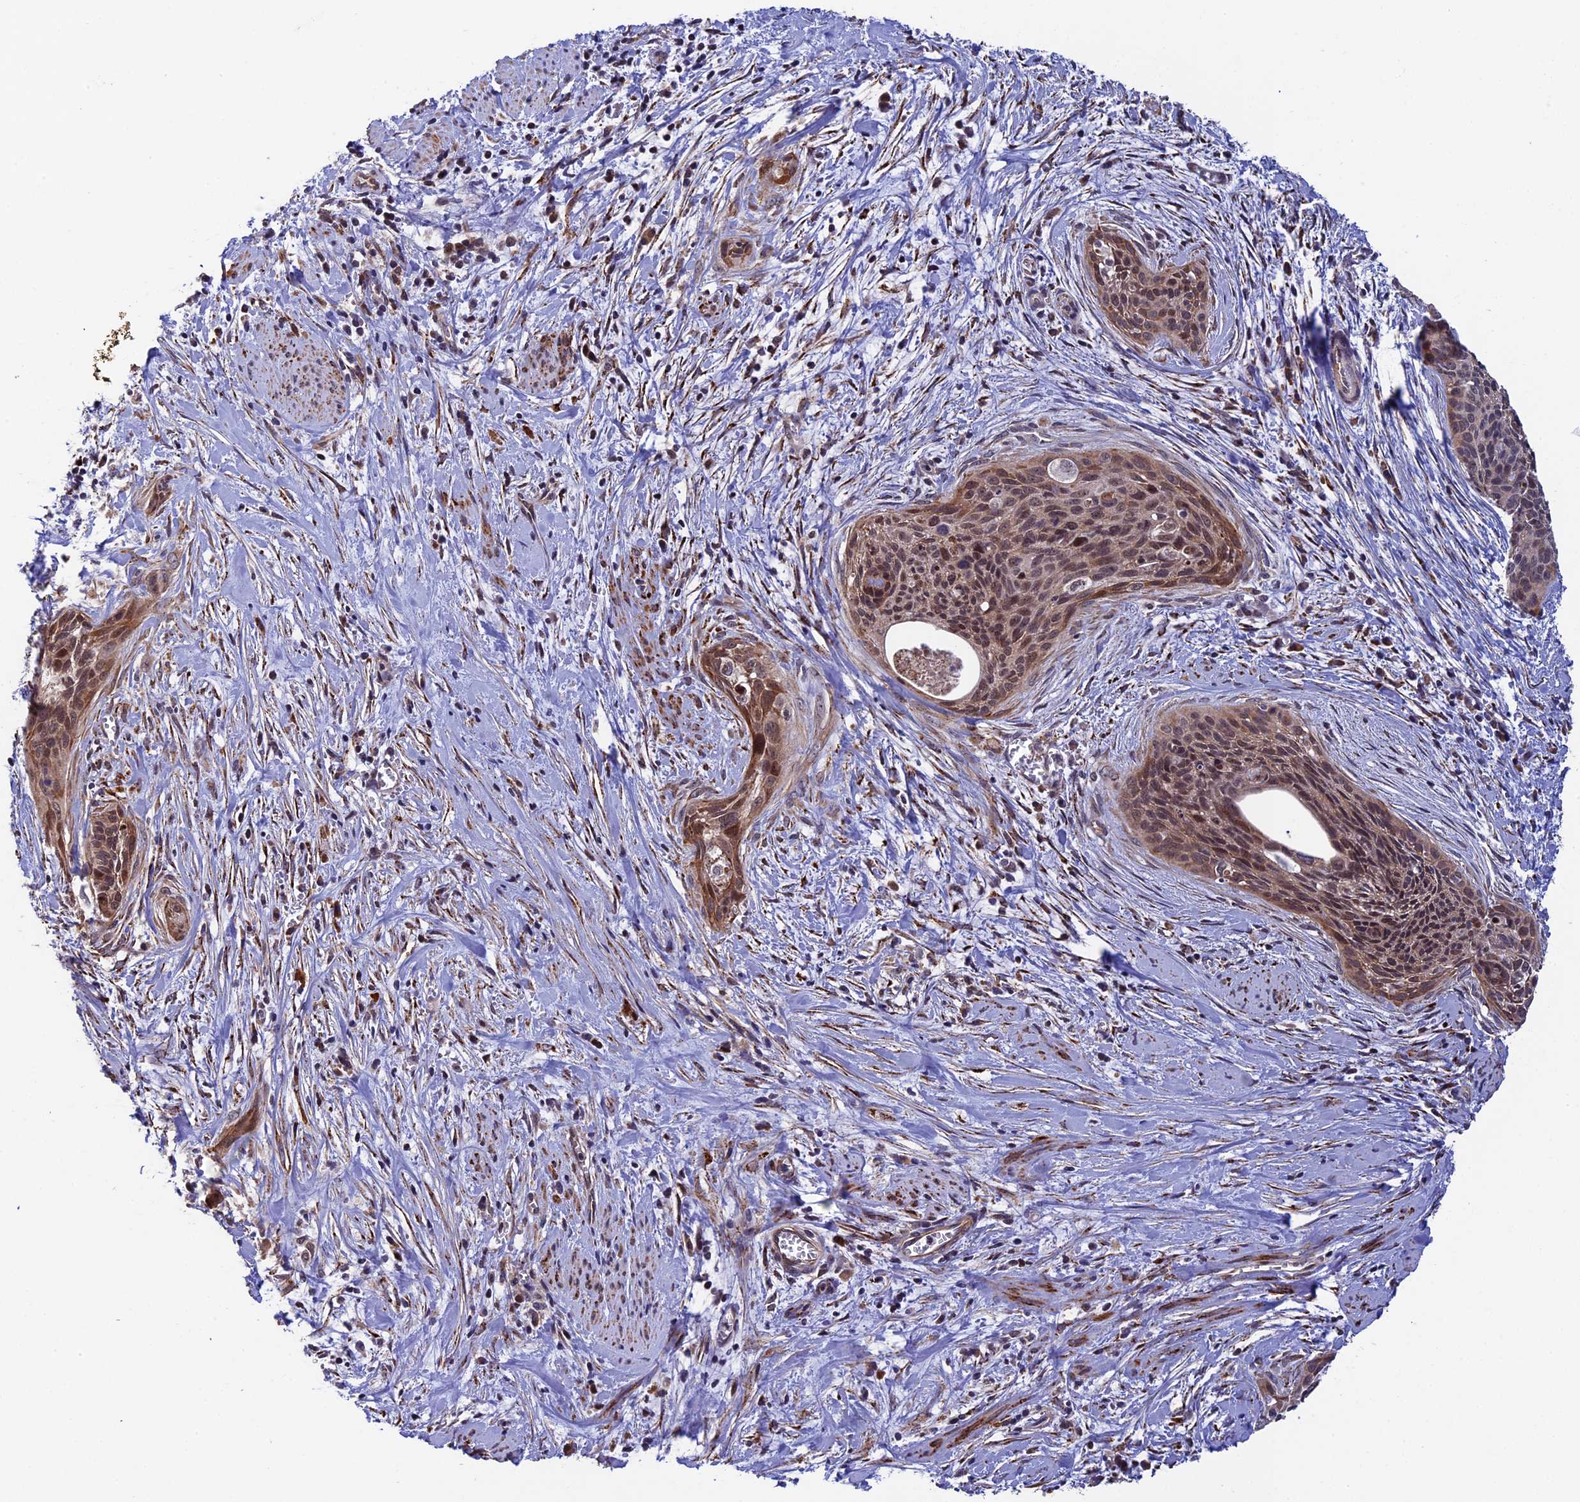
{"staining": {"intensity": "moderate", "quantity": ">75%", "location": "cytoplasmic/membranous,nuclear"}, "tissue": "cervical cancer", "cell_type": "Tumor cells", "image_type": "cancer", "snomed": [{"axis": "morphology", "description": "Squamous cell carcinoma, NOS"}, {"axis": "topography", "description": "Cervix"}], "caption": "Brown immunohistochemical staining in human cervical squamous cell carcinoma demonstrates moderate cytoplasmic/membranous and nuclear staining in about >75% of tumor cells.", "gene": "RNF17", "patient": {"sex": "female", "age": 55}}